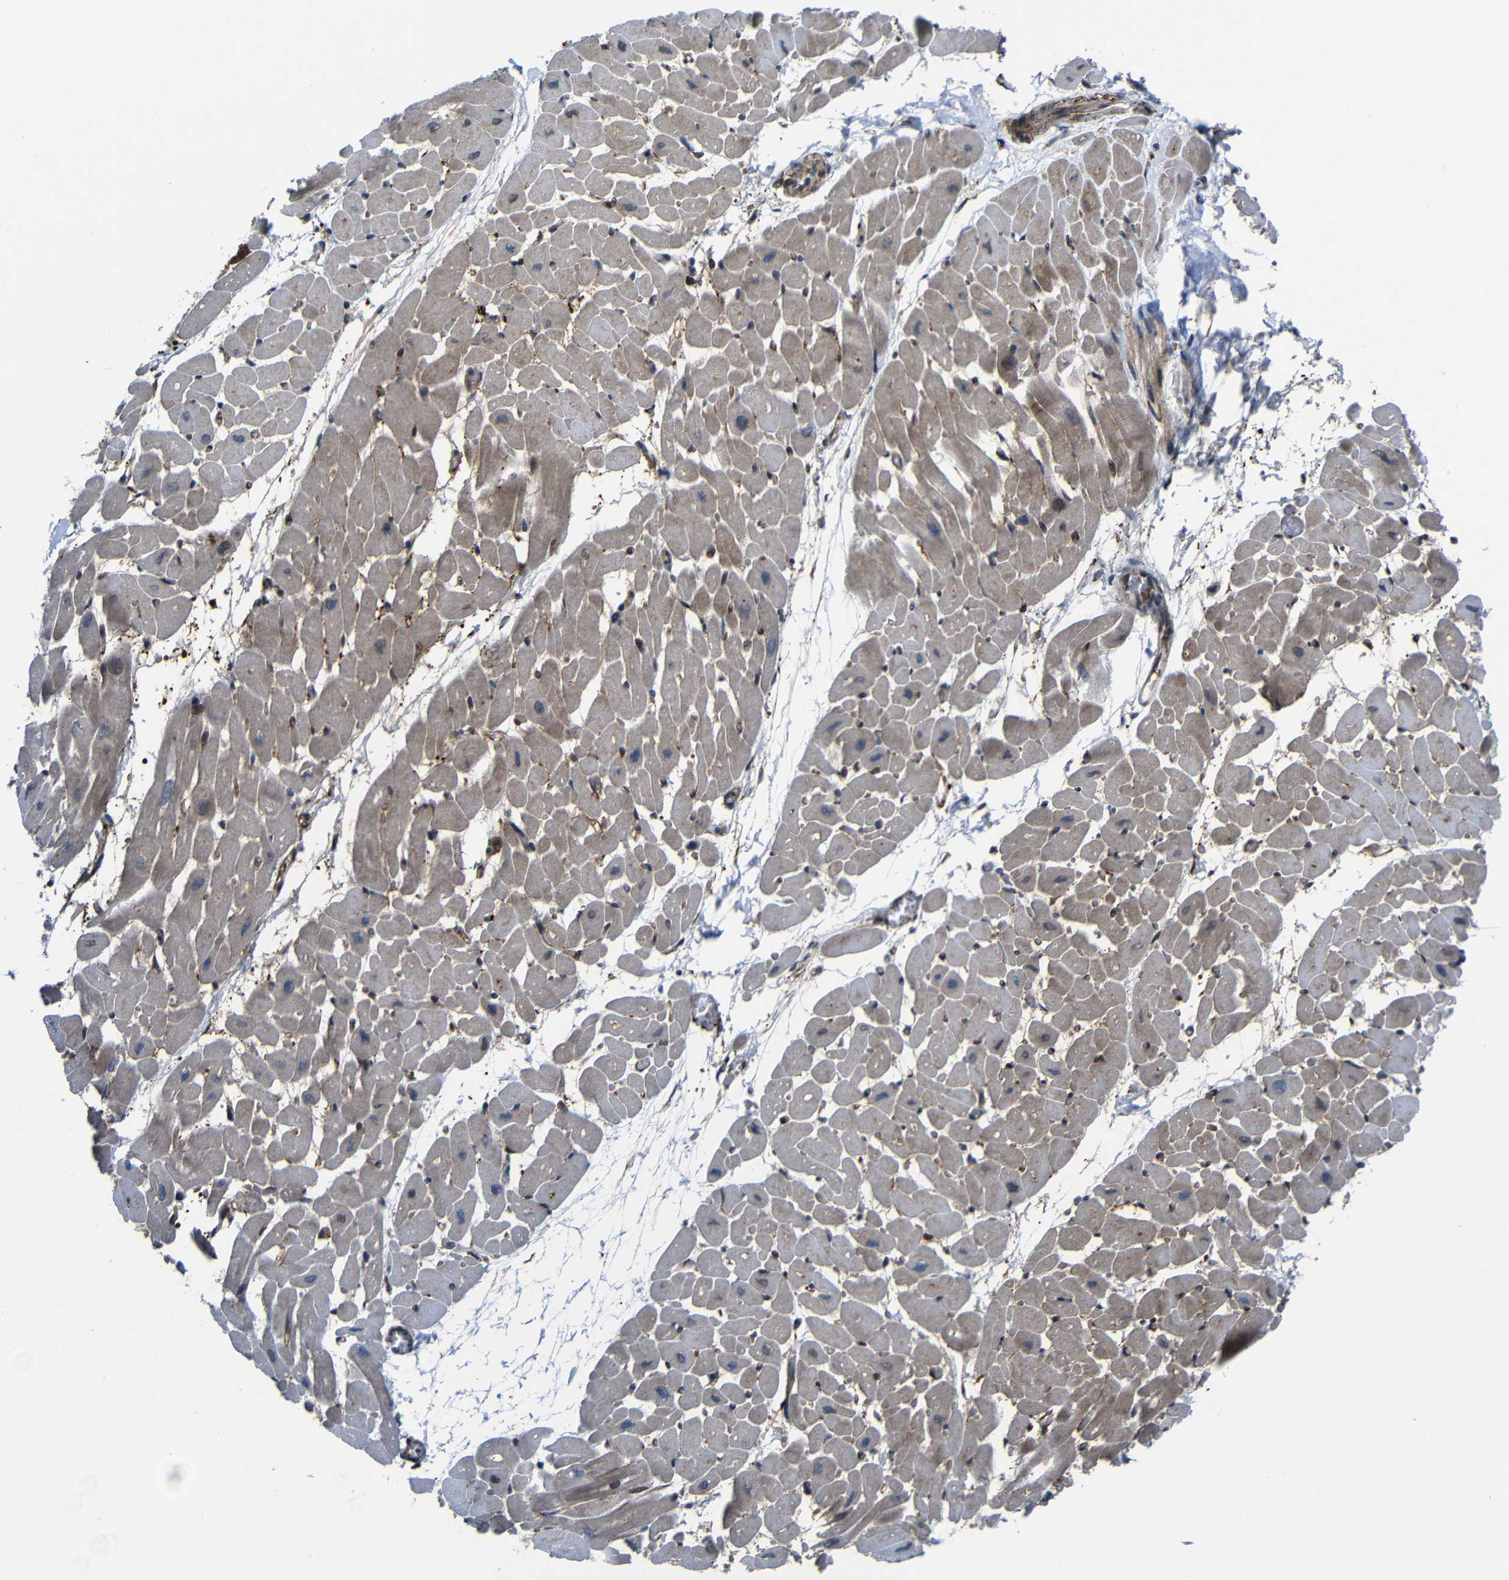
{"staining": {"intensity": "negative", "quantity": "none", "location": "none"}, "tissue": "heart muscle", "cell_type": "Cardiomyocytes", "image_type": "normal", "snomed": [{"axis": "morphology", "description": "Normal tissue, NOS"}, {"axis": "topography", "description": "Heart"}], "caption": "IHC of benign human heart muscle displays no expression in cardiomyocytes. (DAB (3,3'-diaminobenzidine) immunohistochemistry (IHC), high magnification).", "gene": "KIAA0513", "patient": {"sex": "male", "age": 45}}